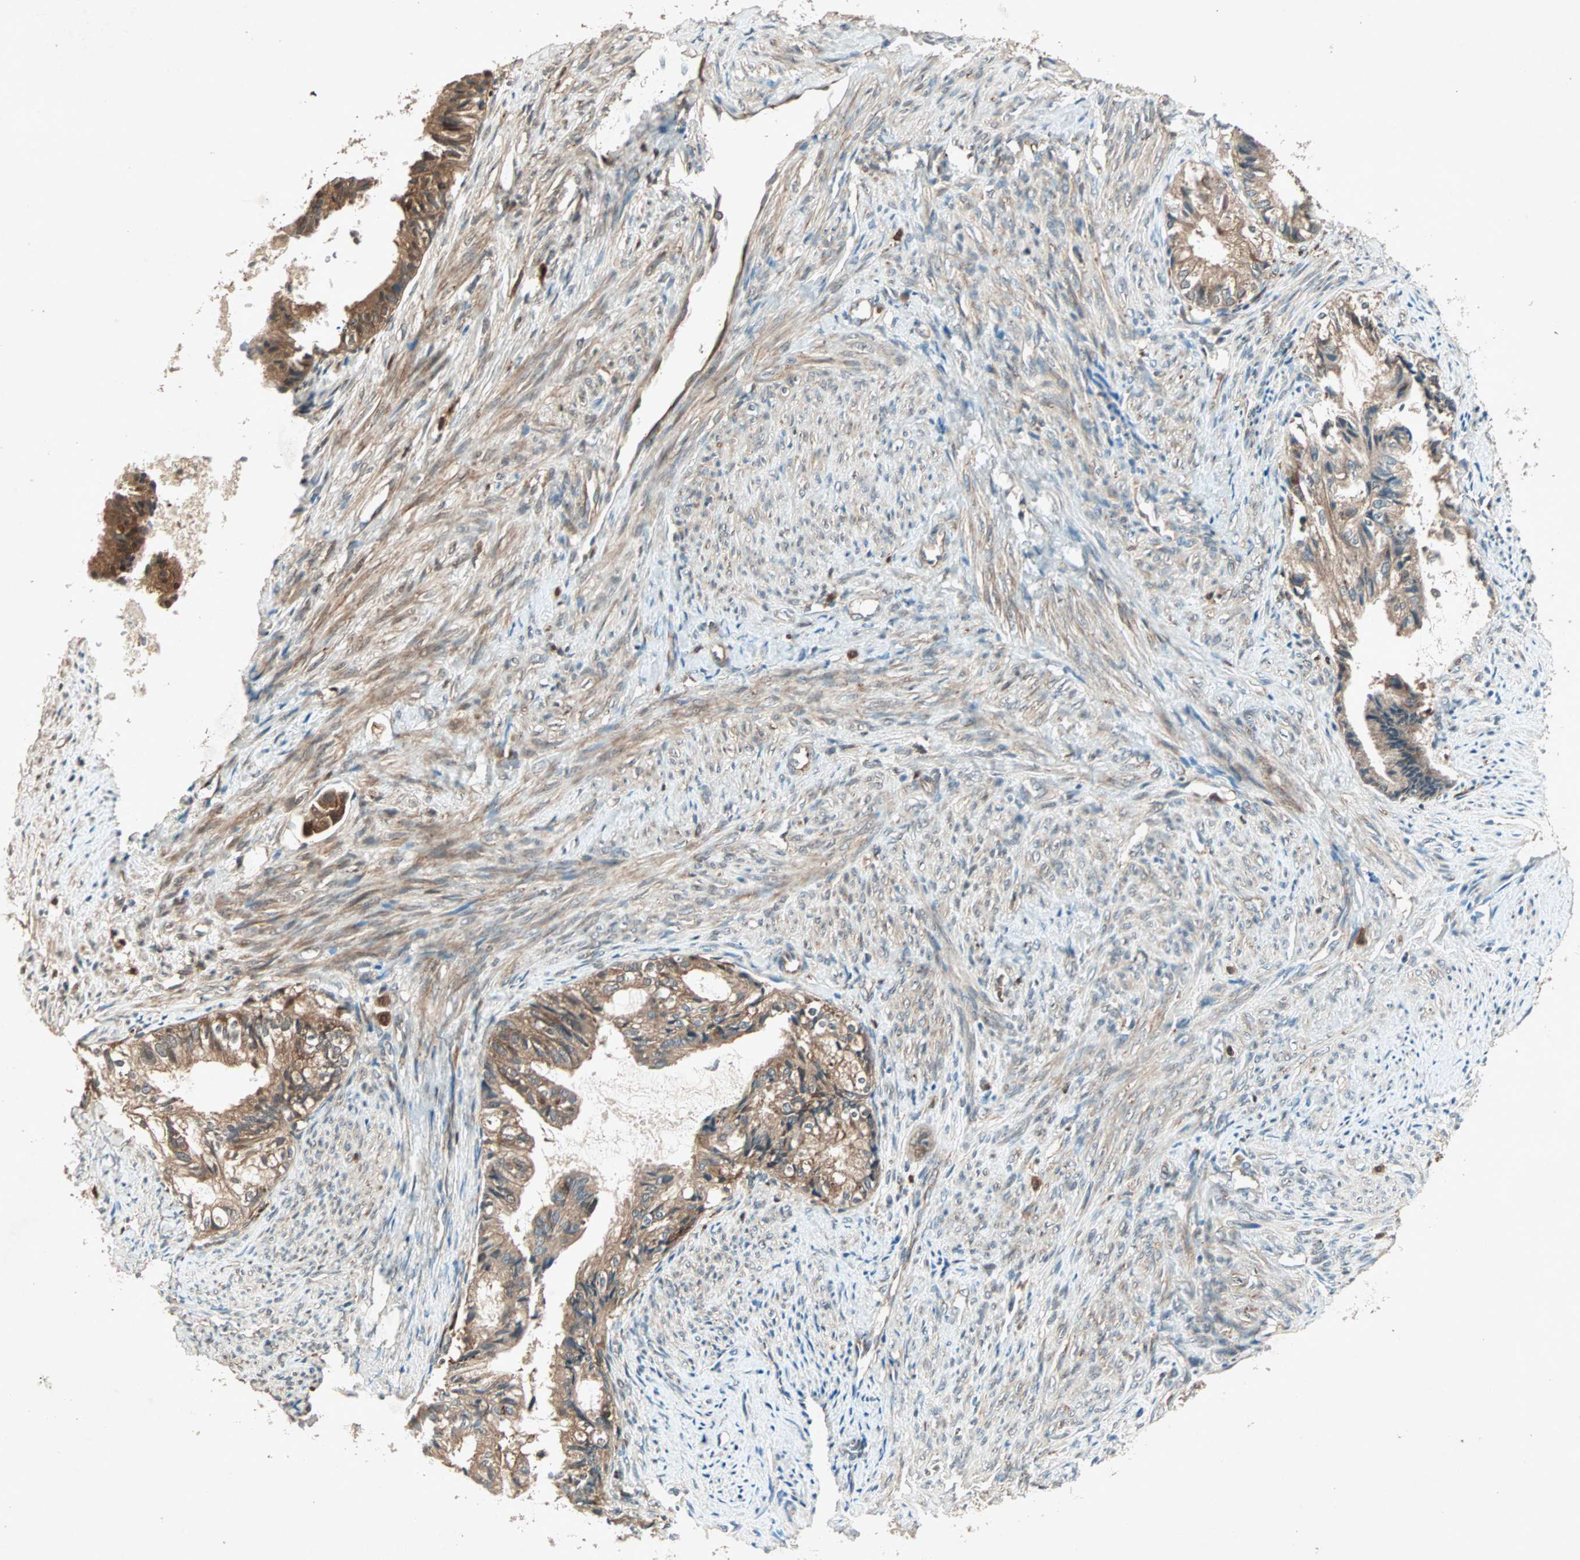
{"staining": {"intensity": "moderate", "quantity": "25%-75%", "location": "cytoplasmic/membranous"}, "tissue": "cervical cancer", "cell_type": "Tumor cells", "image_type": "cancer", "snomed": [{"axis": "morphology", "description": "Normal tissue, NOS"}, {"axis": "morphology", "description": "Adenocarcinoma, NOS"}, {"axis": "topography", "description": "Cervix"}, {"axis": "topography", "description": "Endometrium"}], "caption": "Immunohistochemistry (DAB) staining of human adenocarcinoma (cervical) exhibits moderate cytoplasmic/membranous protein staining in about 25%-75% of tumor cells.", "gene": "SDSL", "patient": {"sex": "female", "age": 86}}